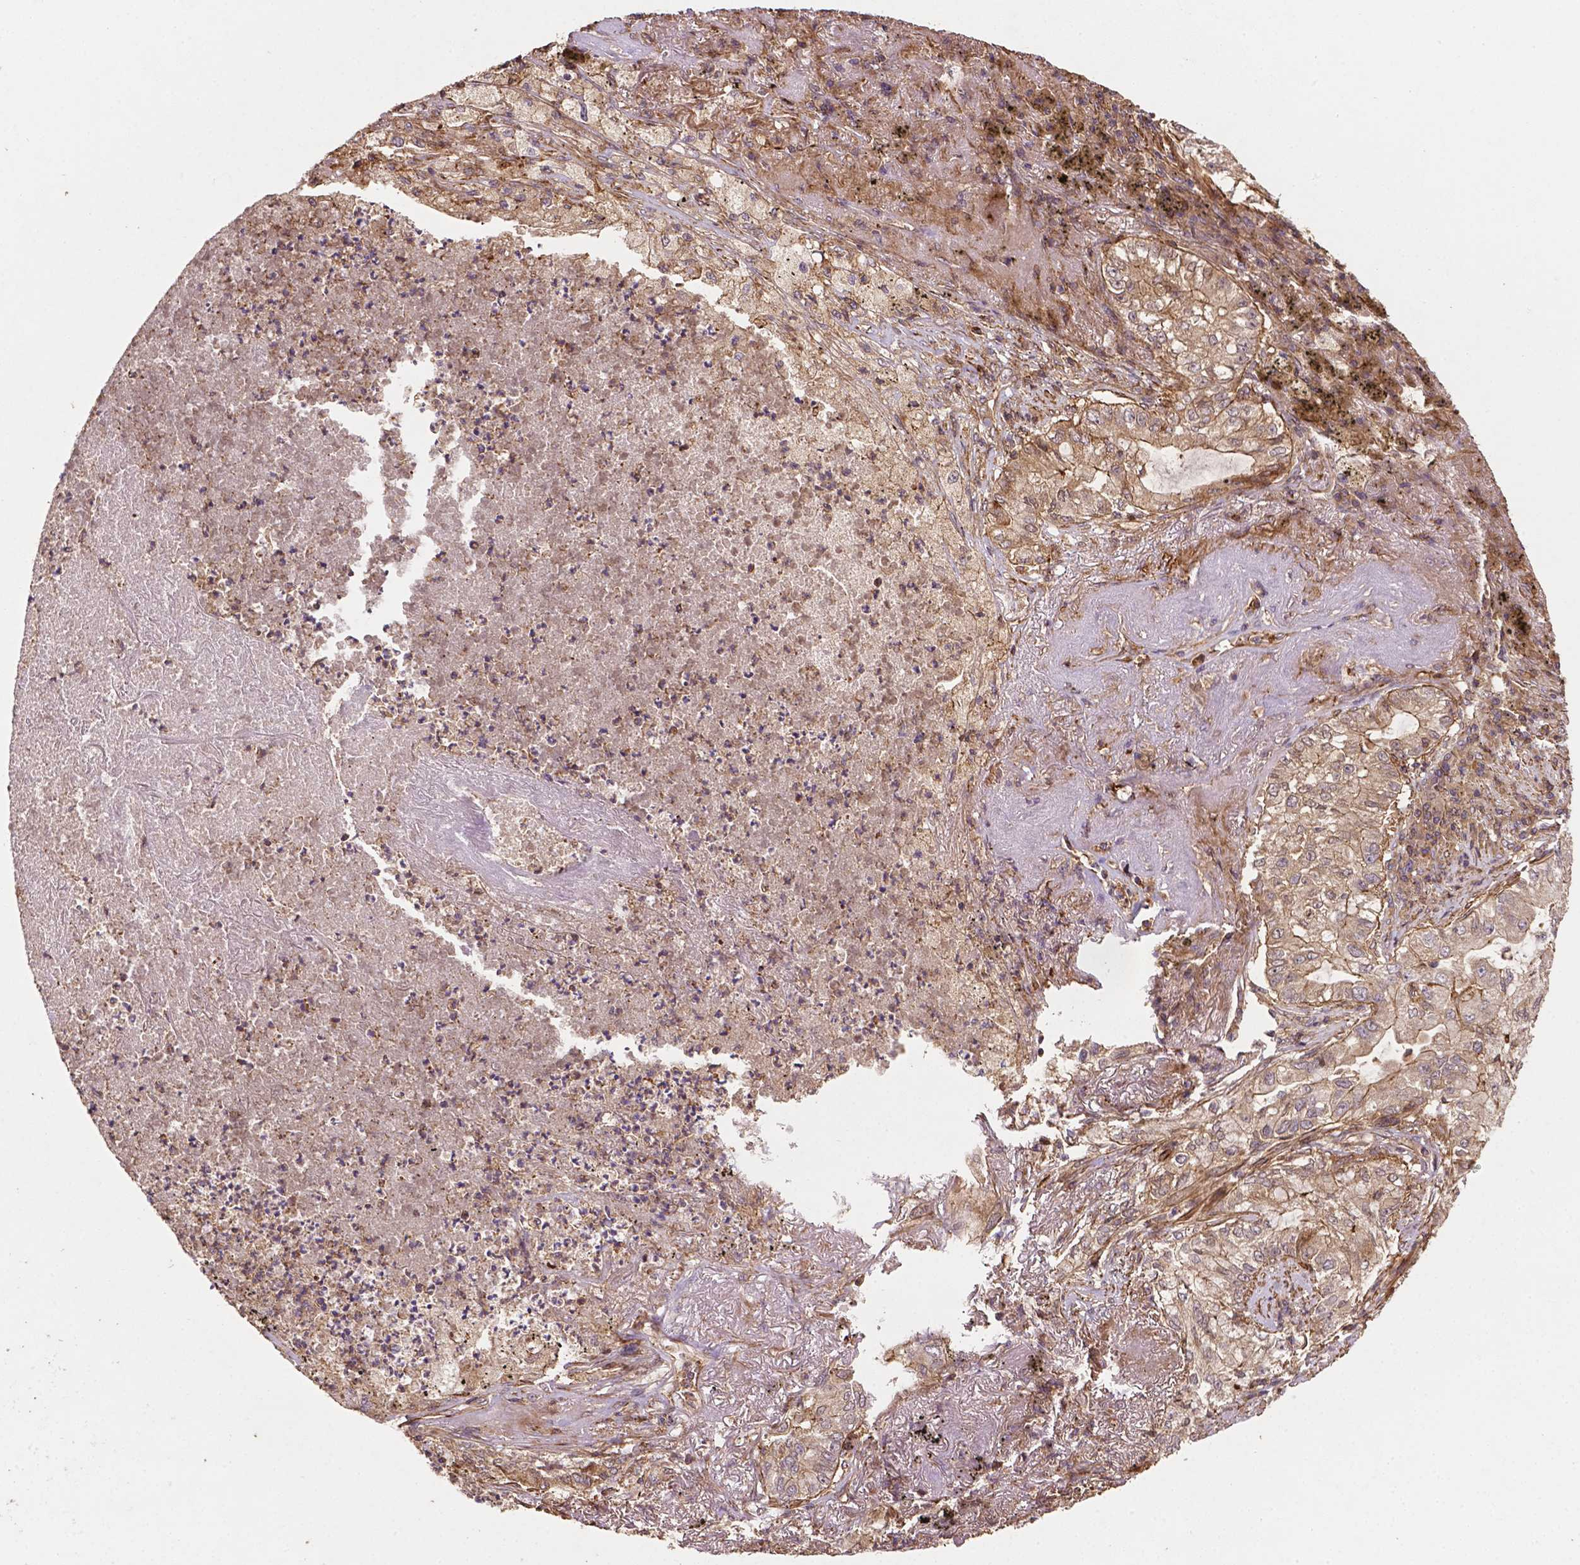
{"staining": {"intensity": "moderate", "quantity": ">75%", "location": "cytoplasmic/membranous"}, "tissue": "lung cancer", "cell_type": "Tumor cells", "image_type": "cancer", "snomed": [{"axis": "morphology", "description": "Adenocarcinoma, NOS"}, {"axis": "topography", "description": "Lung"}], "caption": "There is medium levels of moderate cytoplasmic/membranous staining in tumor cells of lung cancer (adenocarcinoma), as demonstrated by immunohistochemical staining (brown color).", "gene": "ZMYND19", "patient": {"sex": "female", "age": 73}}